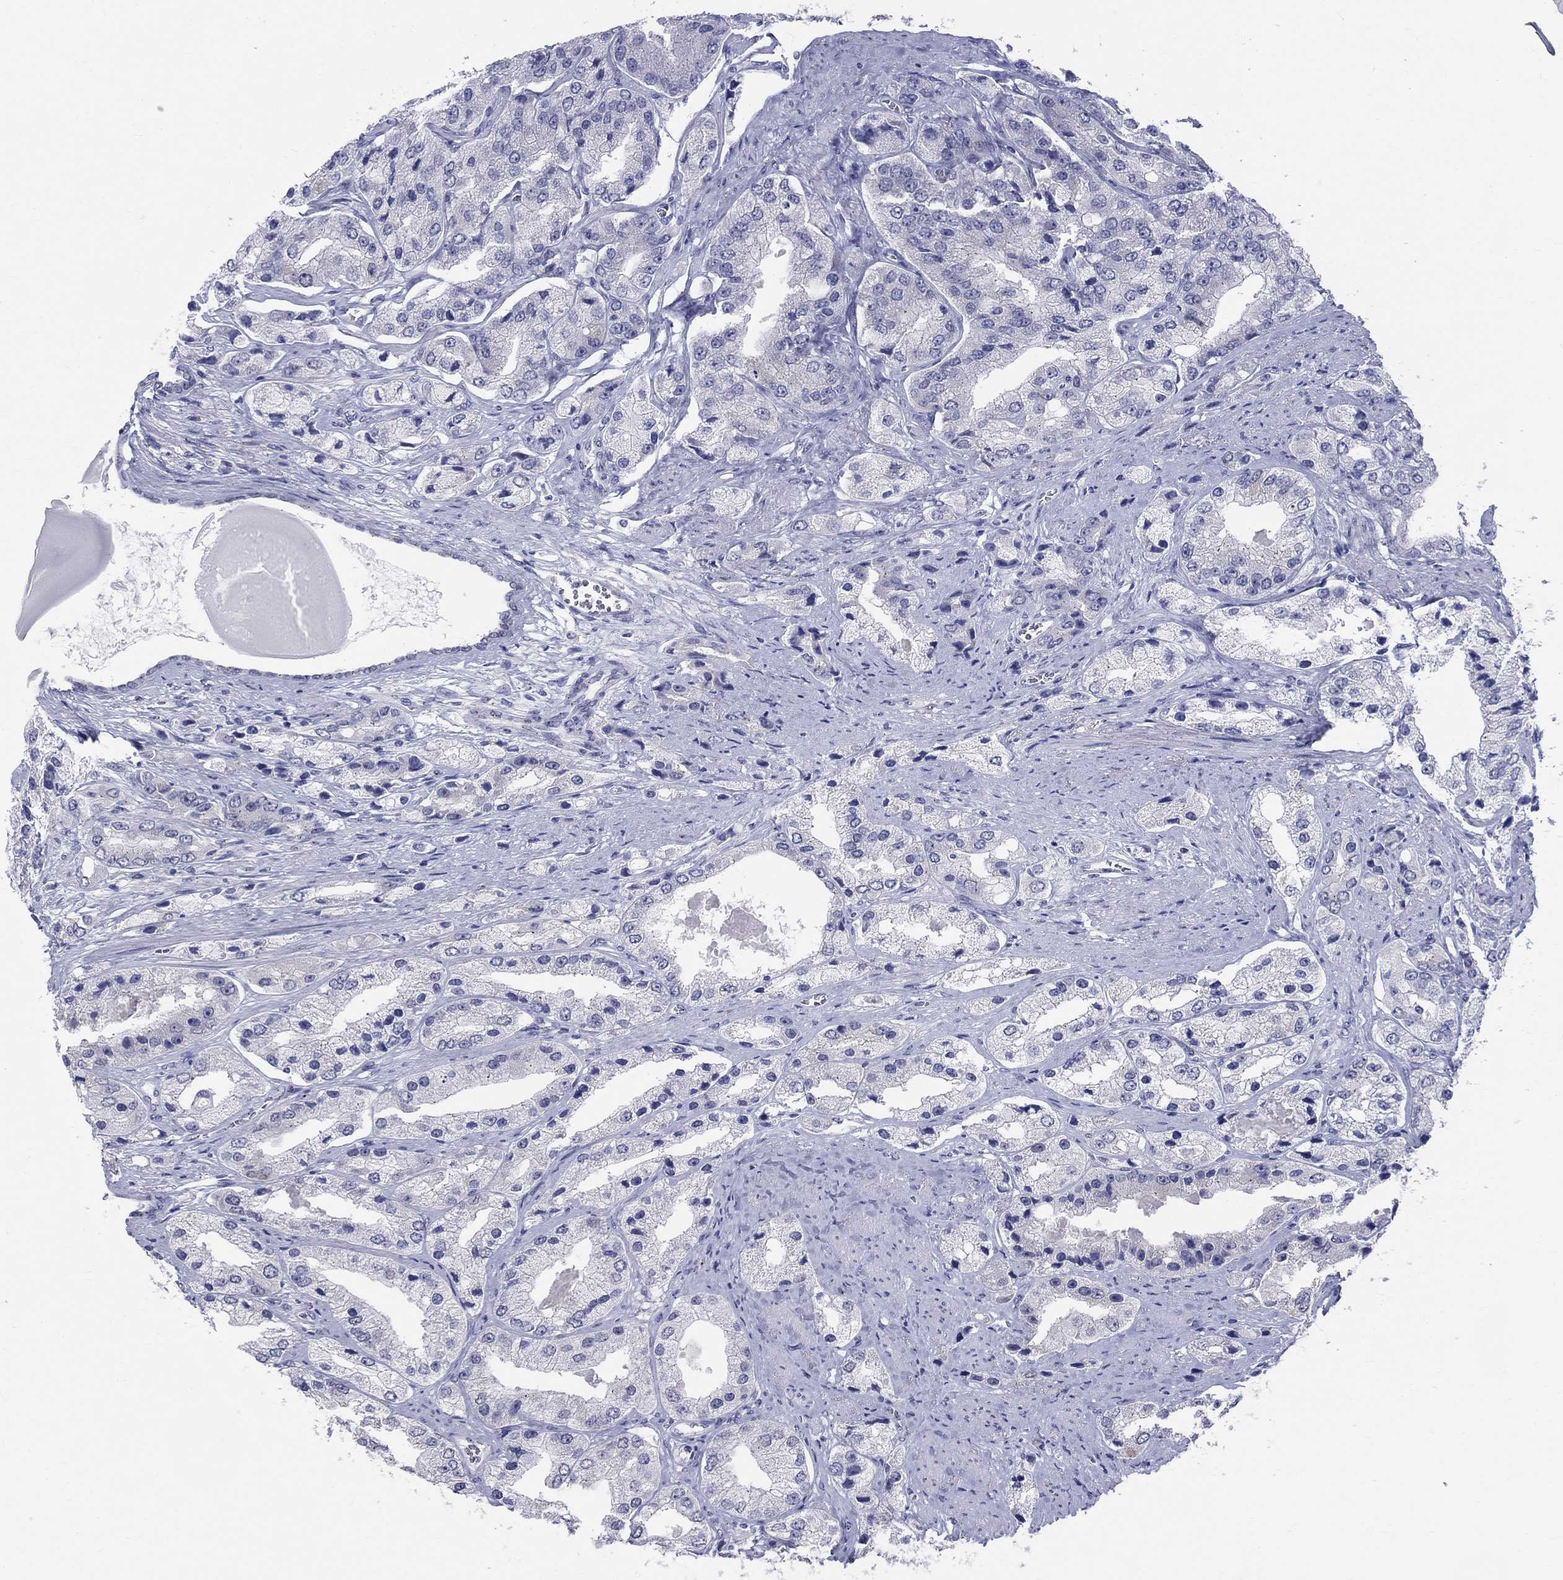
{"staining": {"intensity": "negative", "quantity": "none", "location": "none"}, "tissue": "prostate cancer", "cell_type": "Tumor cells", "image_type": "cancer", "snomed": [{"axis": "morphology", "description": "Adenocarcinoma, Low grade"}, {"axis": "topography", "description": "Prostate"}], "caption": "Tumor cells show no significant protein expression in prostate cancer.", "gene": "CEP43", "patient": {"sex": "male", "age": 69}}